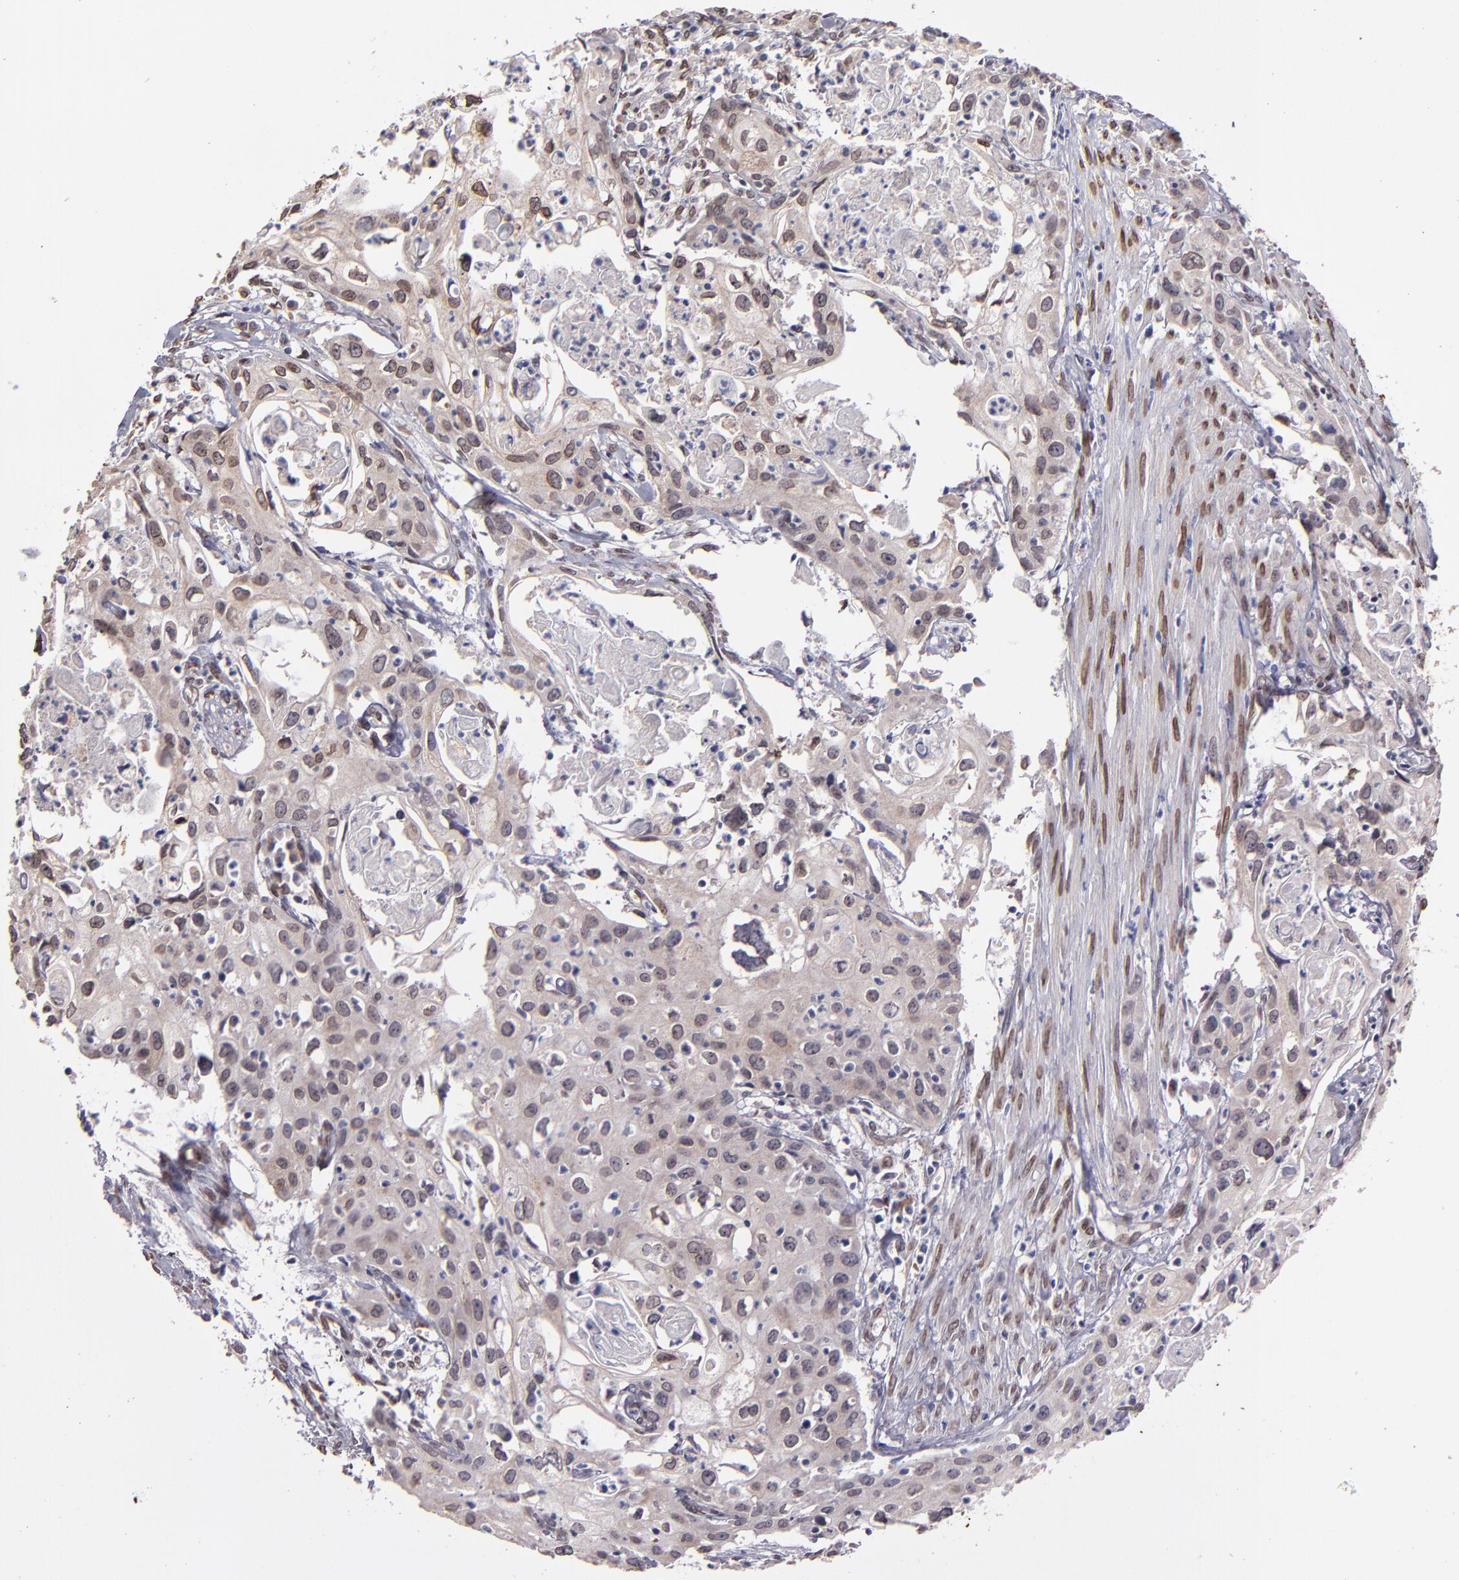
{"staining": {"intensity": "weak", "quantity": ">75%", "location": "cytoplasmic/membranous"}, "tissue": "urothelial cancer", "cell_type": "Tumor cells", "image_type": "cancer", "snomed": [{"axis": "morphology", "description": "Urothelial carcinoma, High grade"}, {"axis": "topography", "description": "Urinary bladder"}], "caption": "Protein staining displays weak cytoplasmic/membranous staining in about >75% of tumor cells in urothelial cancer.", "gene": "PUM3", "patient": {"sex": "male", "age": 54}}